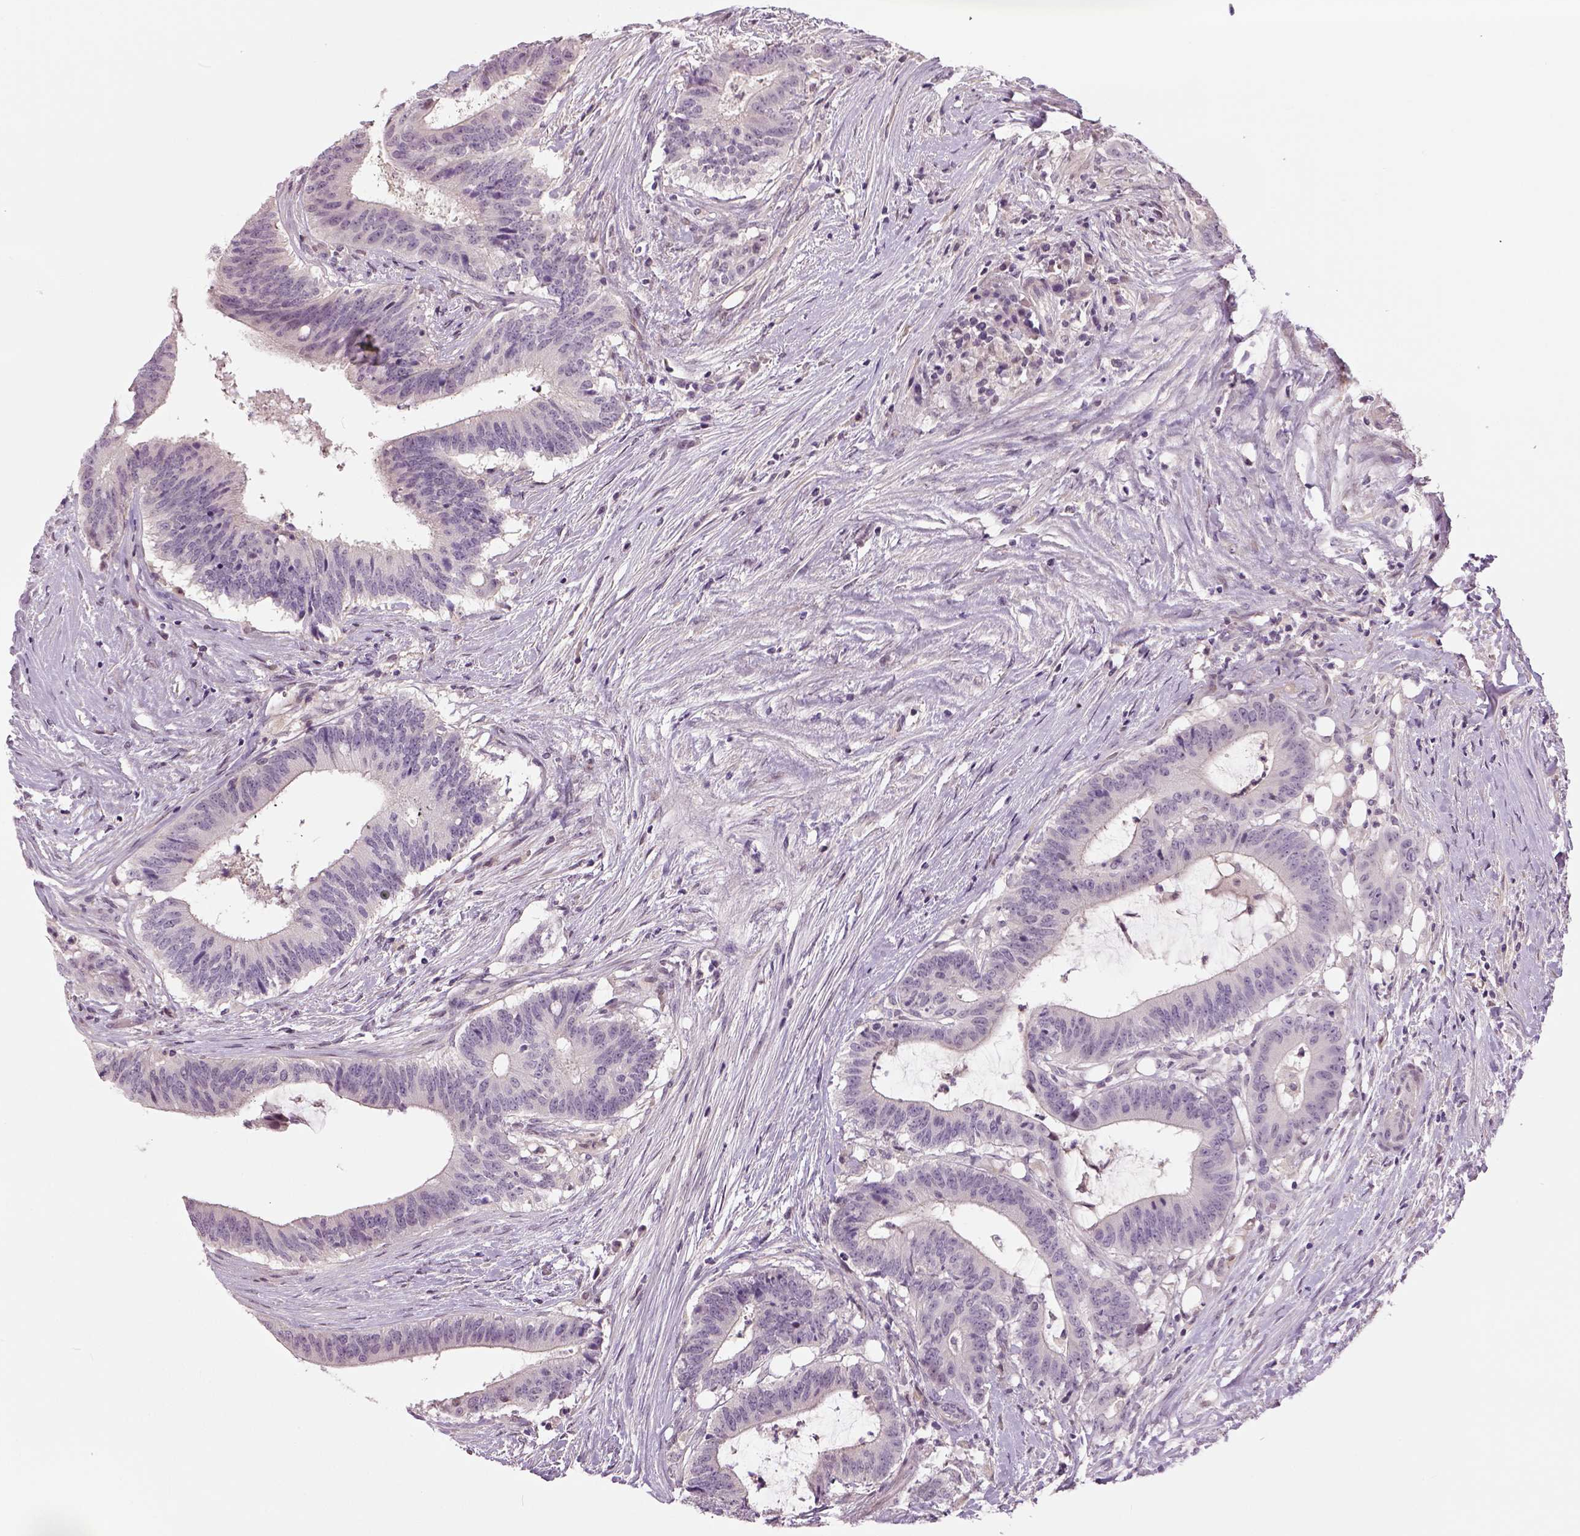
{"staining": {"intensity": "negative", "quantity": "none", "location": "none"}, "tissue": "colorectal cancer", "cell_type": "Tumor cells", "image_type": "cancer", "snomed": [{"axis": "morphology", "description": "Adenocarcinoma, NOS"}, {"axis": "topography", "description": "Colon"}], "caption": "Tumor cells are negative for protein expression in human colorectal cancer.", "gene": "NECAB1", "patient": {"sex": "female", "age": 43}}